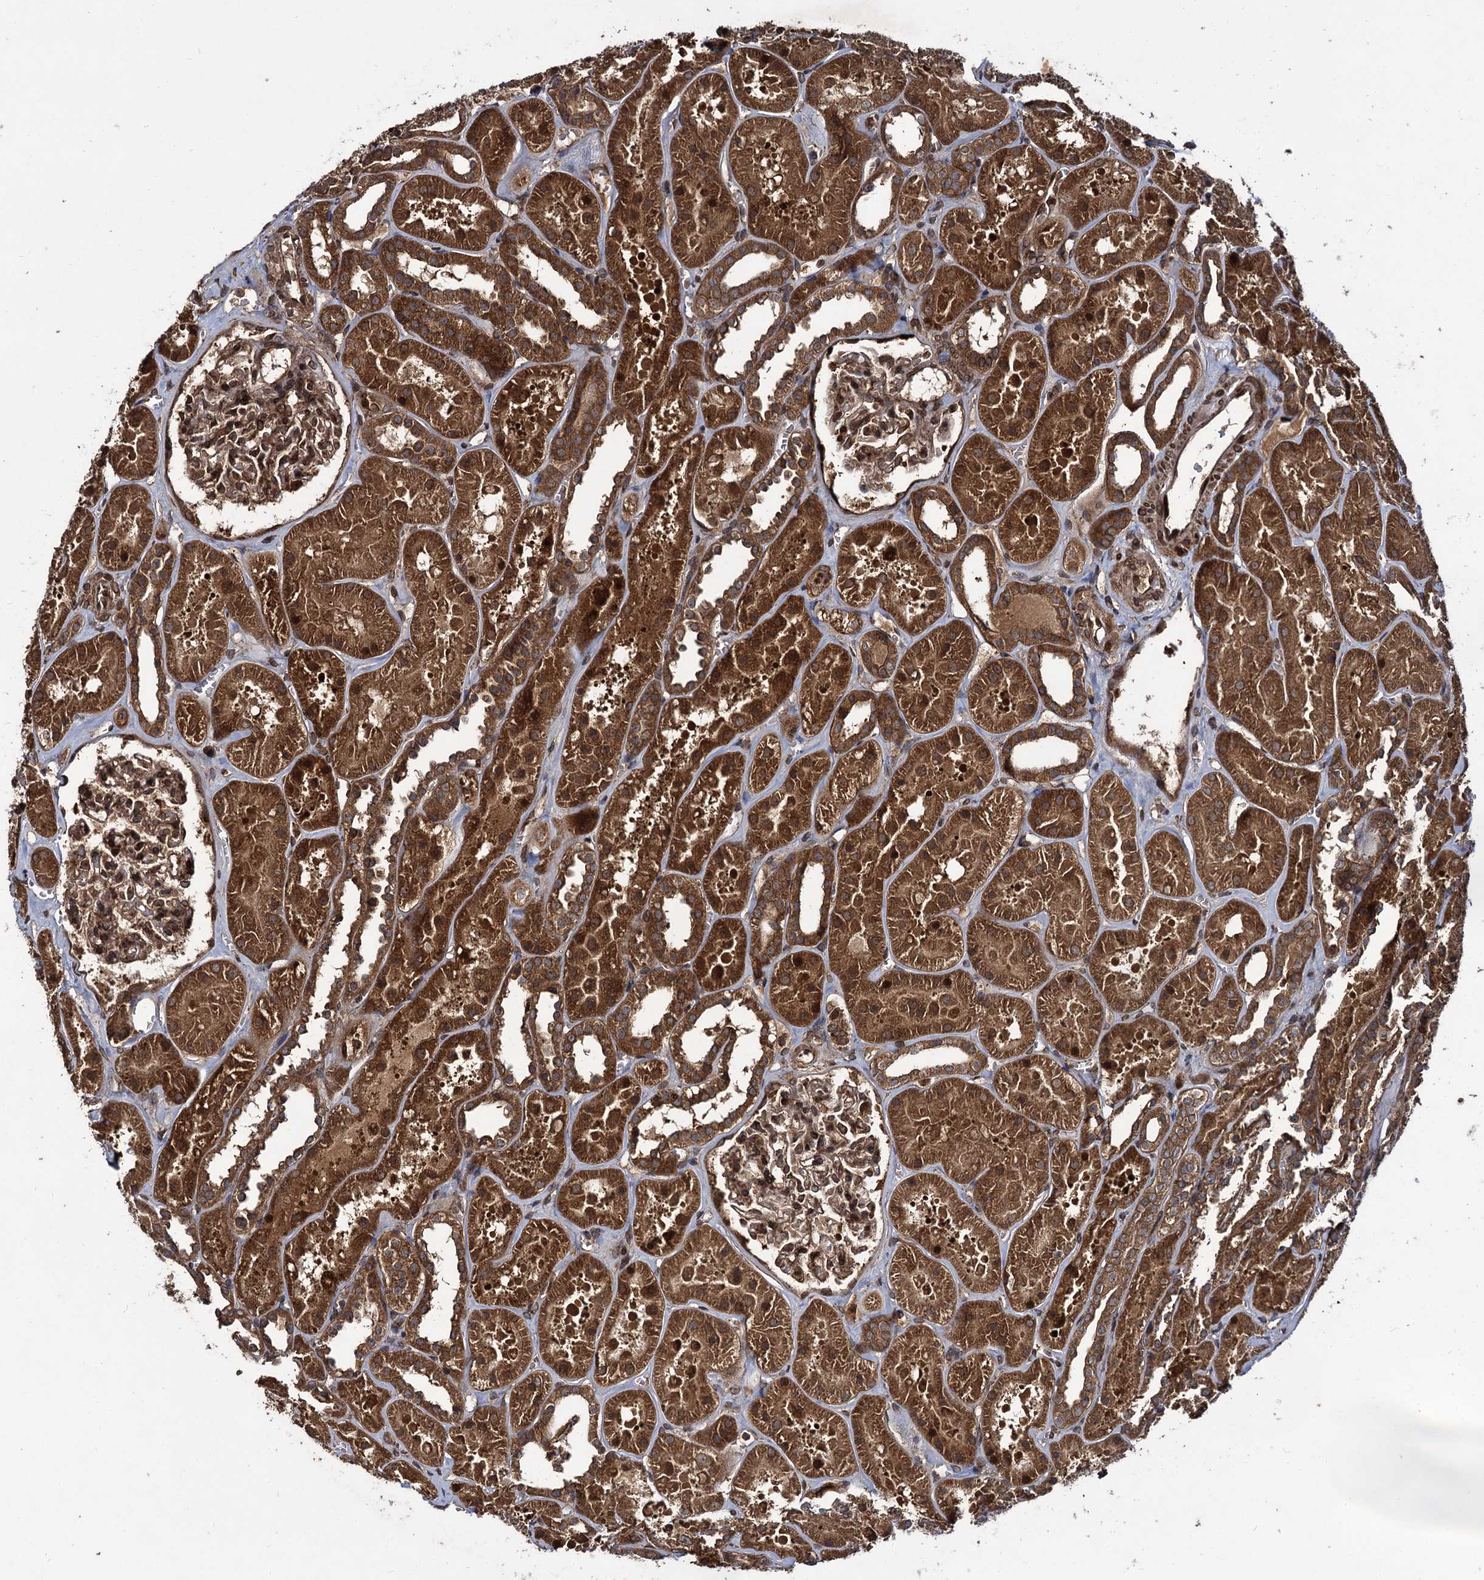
{"staining": {"intensity": "strong", "quantity": ">75%", "location": "cytoplasmic/membranous"}, "tissue": "kidney", "cell_type": "Cells in glomeruli", "image_type": "normal", "snomed": [{"axis": "morphology", "description": "Normal tissue, NOS"}, {"axis": "topography", "description": "Kidney"}], "caption": "Approximately >75% of cells in glomeruli in normal human kidney display strong cytoplasmic/membranous protein staining as visualized by brown immunohistochemical staining.", "gene": "DCP1B", "patient": {"sex": "female", "age": 41}}